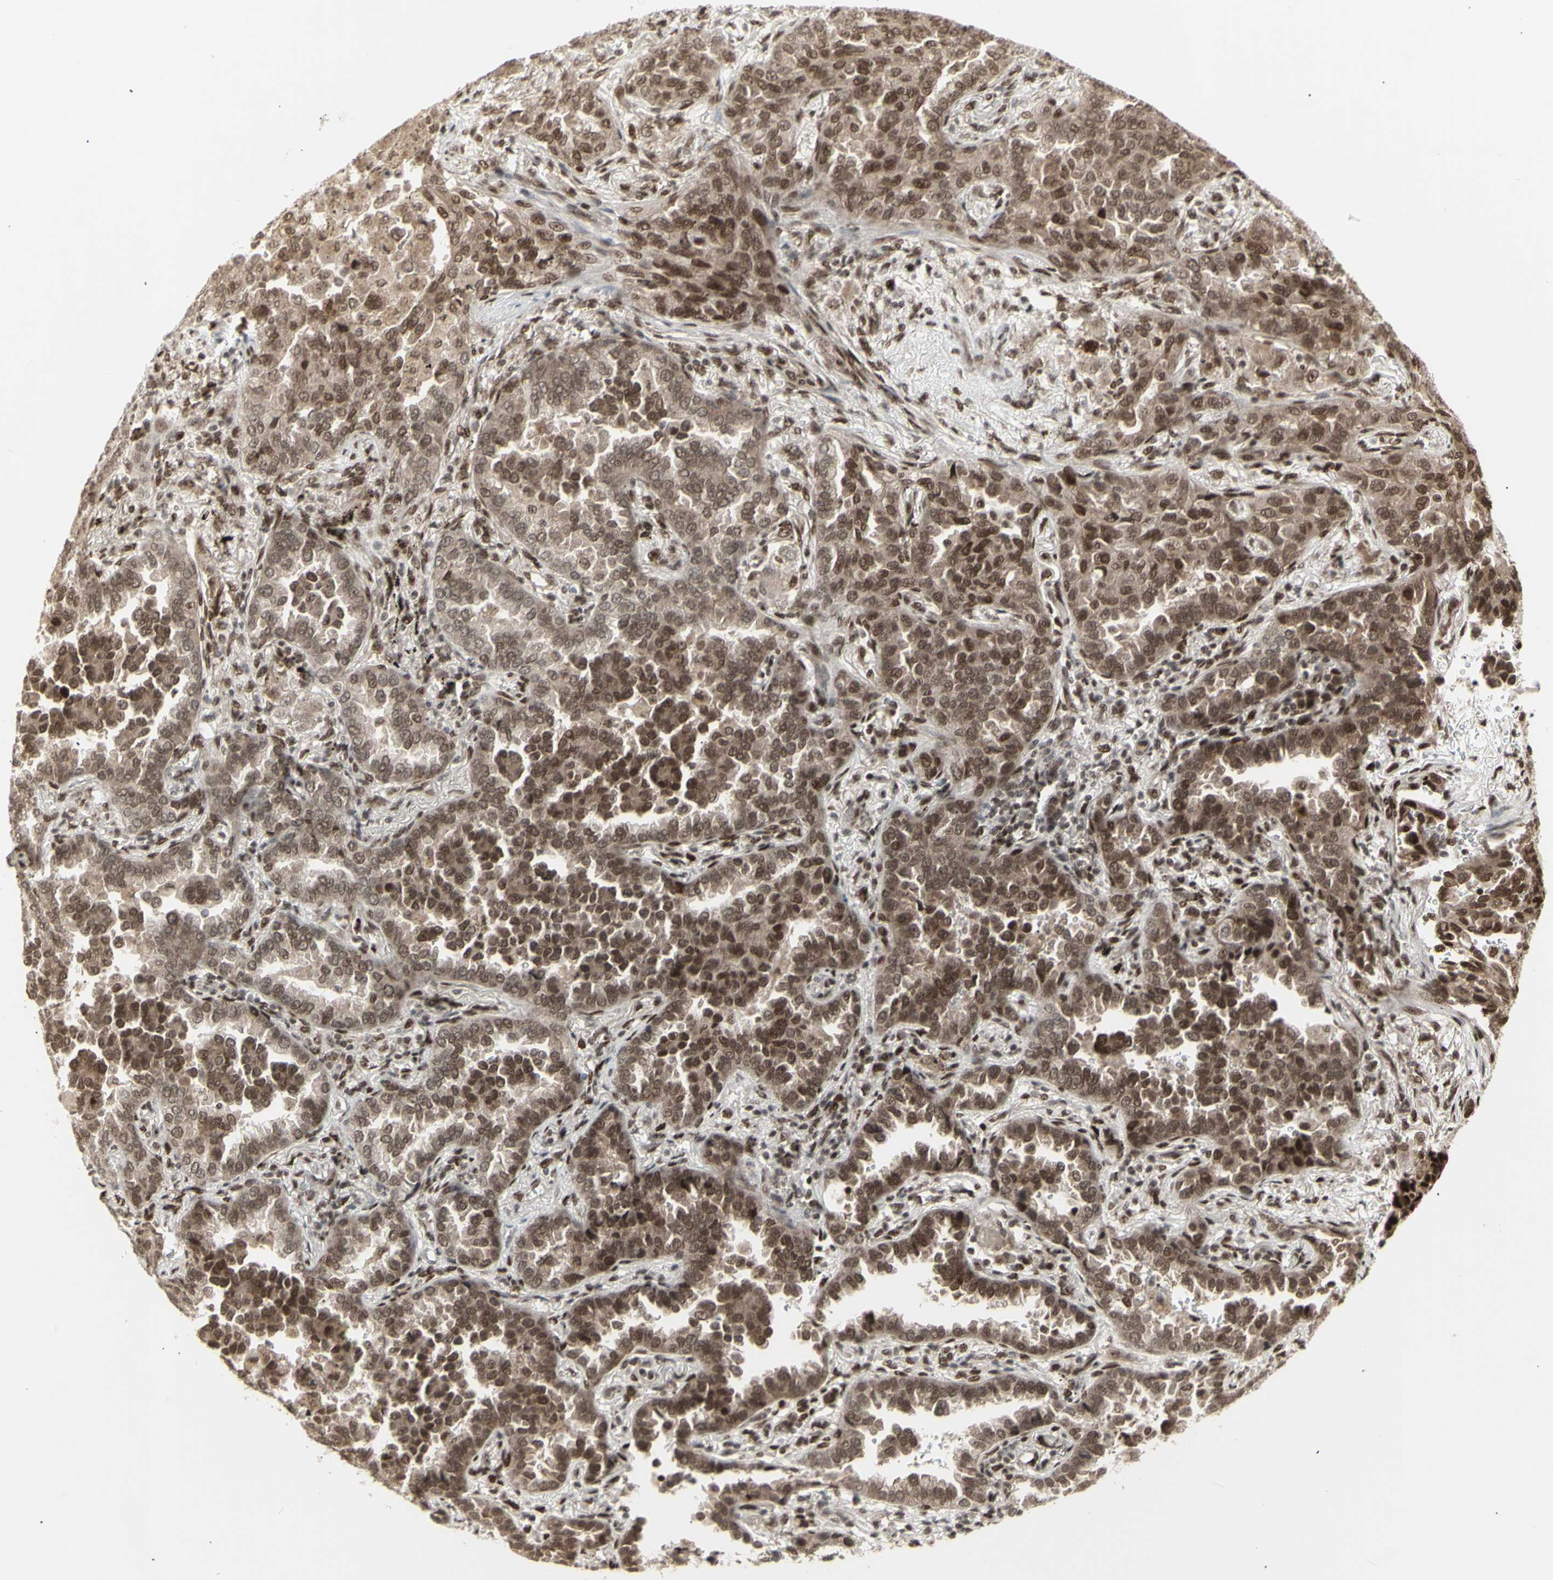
{"staining": {"intensity": "moderate", "quantity": ">75%", "location": "cytoplasmic/membranous,nuclear"}, "tissue": "lung cancer", "cell_type": "Tumor cells", "image_type": "cancer", "snomed": [{"axis": "morphology", "description": "Normal tissue, NOS"}, {"axis": "morphology", "description": "Adenocarcinoma, NOS"}, {"axis": "topography", "description": "Lung"}], "caption": "Immunohistochemical staining of human adenocarcinoma (lung) demonstrates medium levels of moderate cytoplasmic/membranous and nuclear positivity in about >75% of tumor cells. Nuclei are stained in blue.", "gene": "CBX1", "patient": {"sex": "male", "age": 59}}